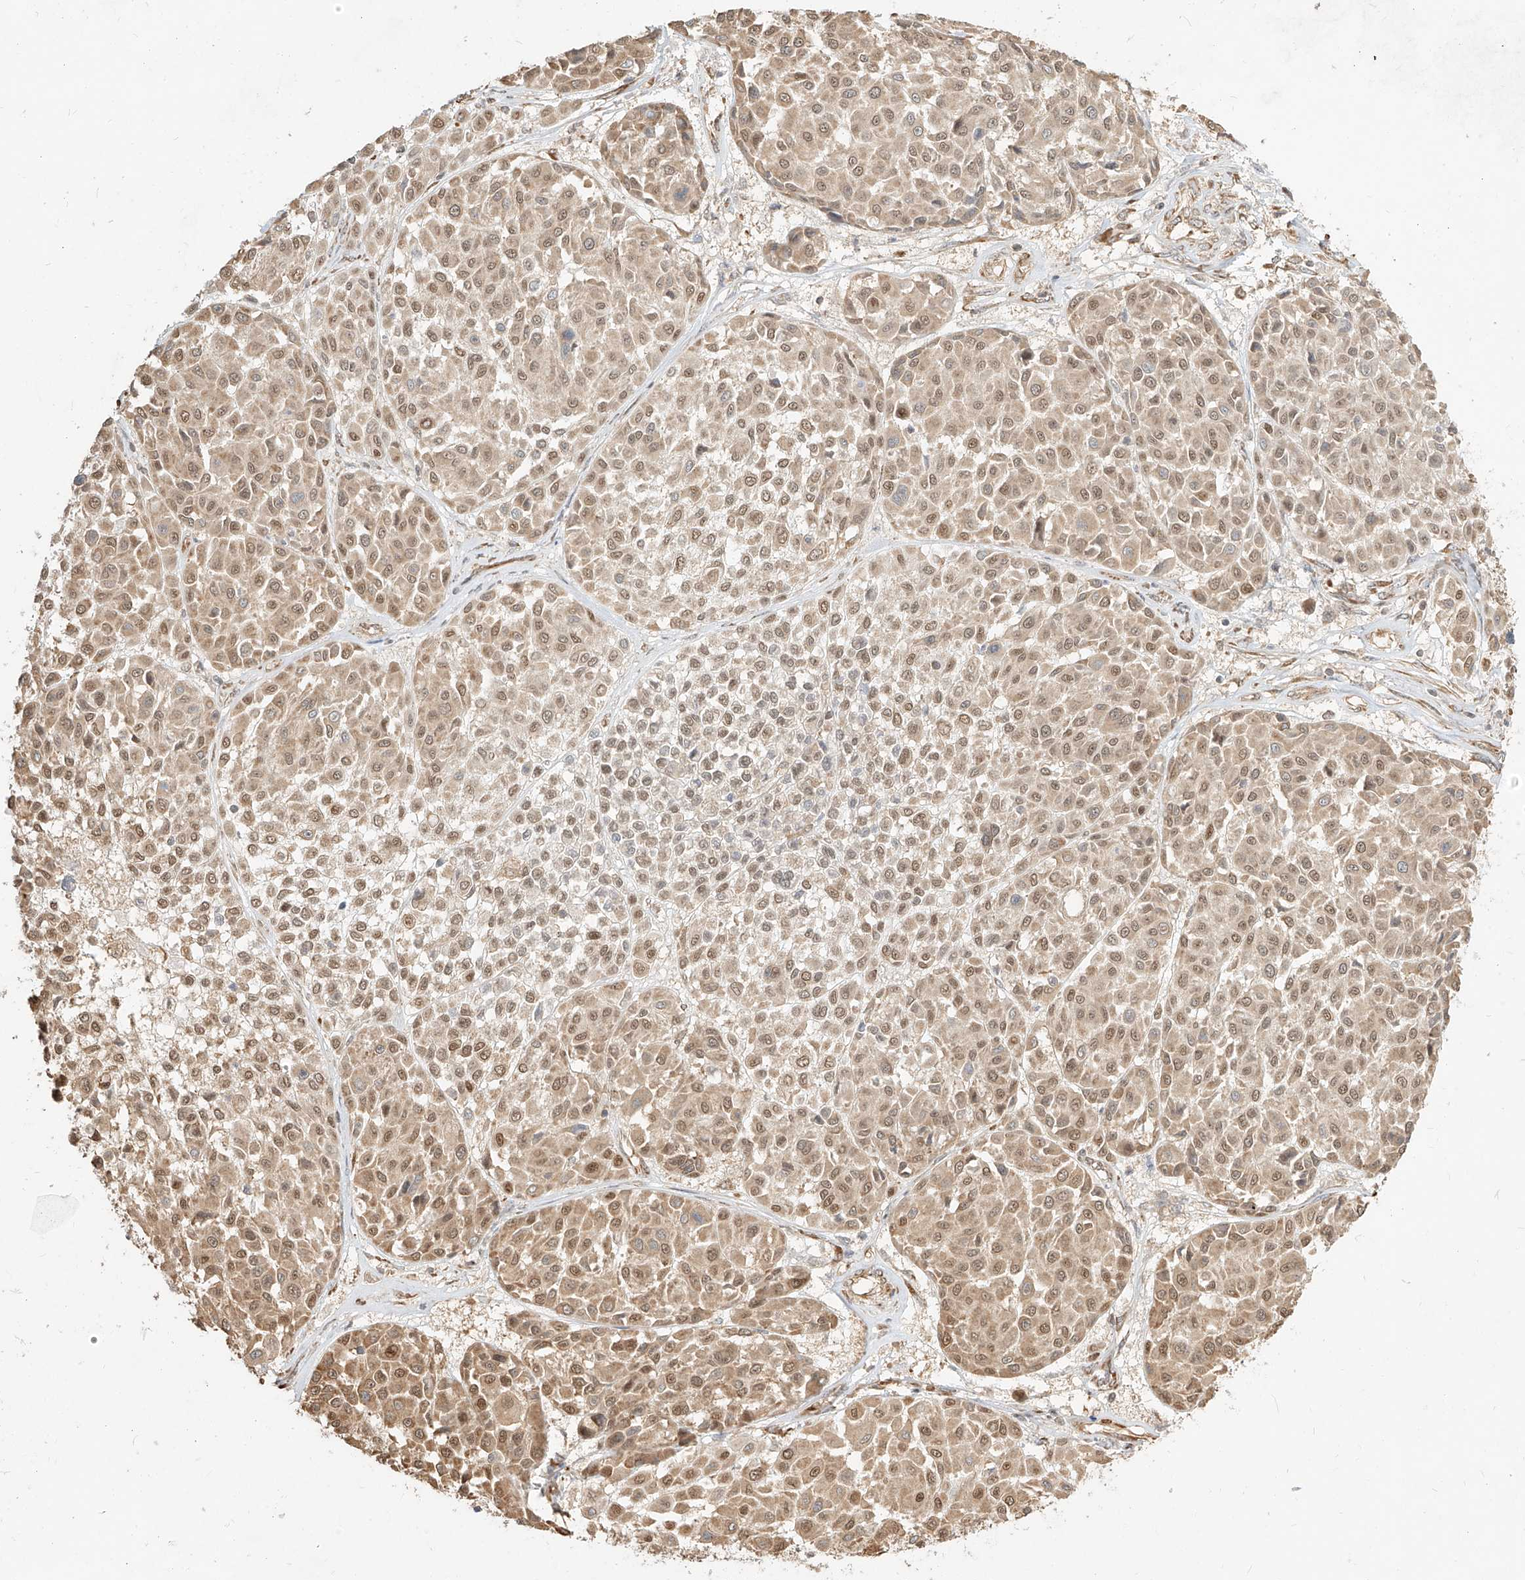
{"staining": {"intensity": "moderate", "quantity": ">75%", "location": "cytoplasmic/membranous,nuclear"}, "tissue": "melanoma", "cell_type": "Tumor cells", "image_type": "cancer", "snomed": [{"axis": "morphology", "description": "Malignant melanoma, Metastatic site"}, {"axis": "topography", "description": "Soft tissue"}], "caption": "Melanoma tissue demonstrates moderate cytoplasmic/membranous and nuclear staining in about >75% of tumor cells", "gene": "UBE2K", "patient": {"sex": "male", "age": 41}}